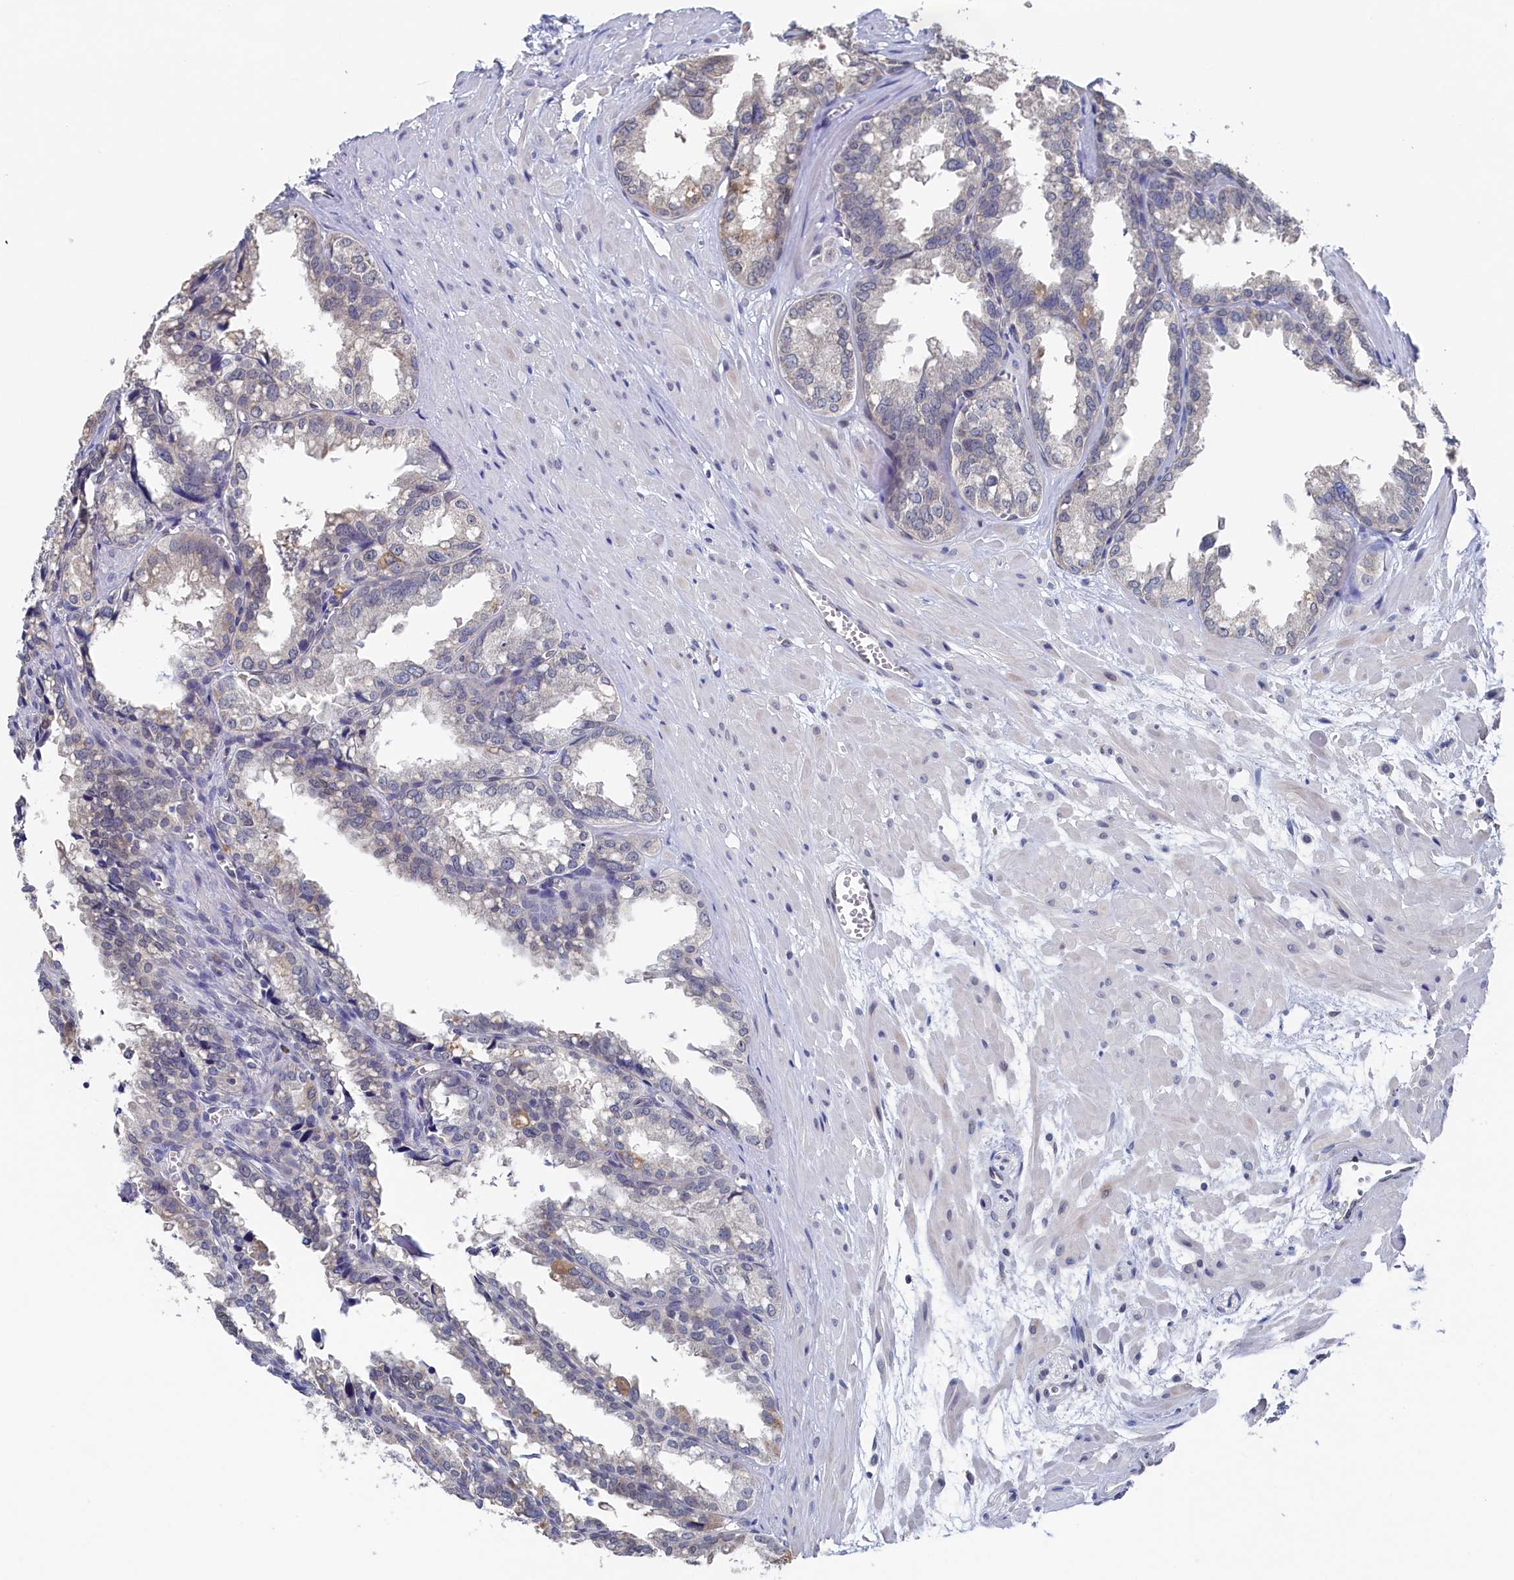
{"staining": {"intensity": "negative", "quantity": "none", "location": "none"}, "tissue": "seminal vesicle", "cell_type": "Glandular cells", "image_type": "normal", "snomed": [{"axis": "morphology", "description": "Normal tissue, NOS"}, {"axis": "topography", "description": "Prostate"}, {"axis": "topography", "description": "Seminal veicle"}], "caption": "Immunohistochemistry (IHC) image of normal seminal vesicle: seminal vesicle stained with DAB (3,3'-diaminobenzidine) reveals no significant protein expression in glandular cells.", "gene": "C11orf54", "patient": {"sex": "male", "age": 51}}